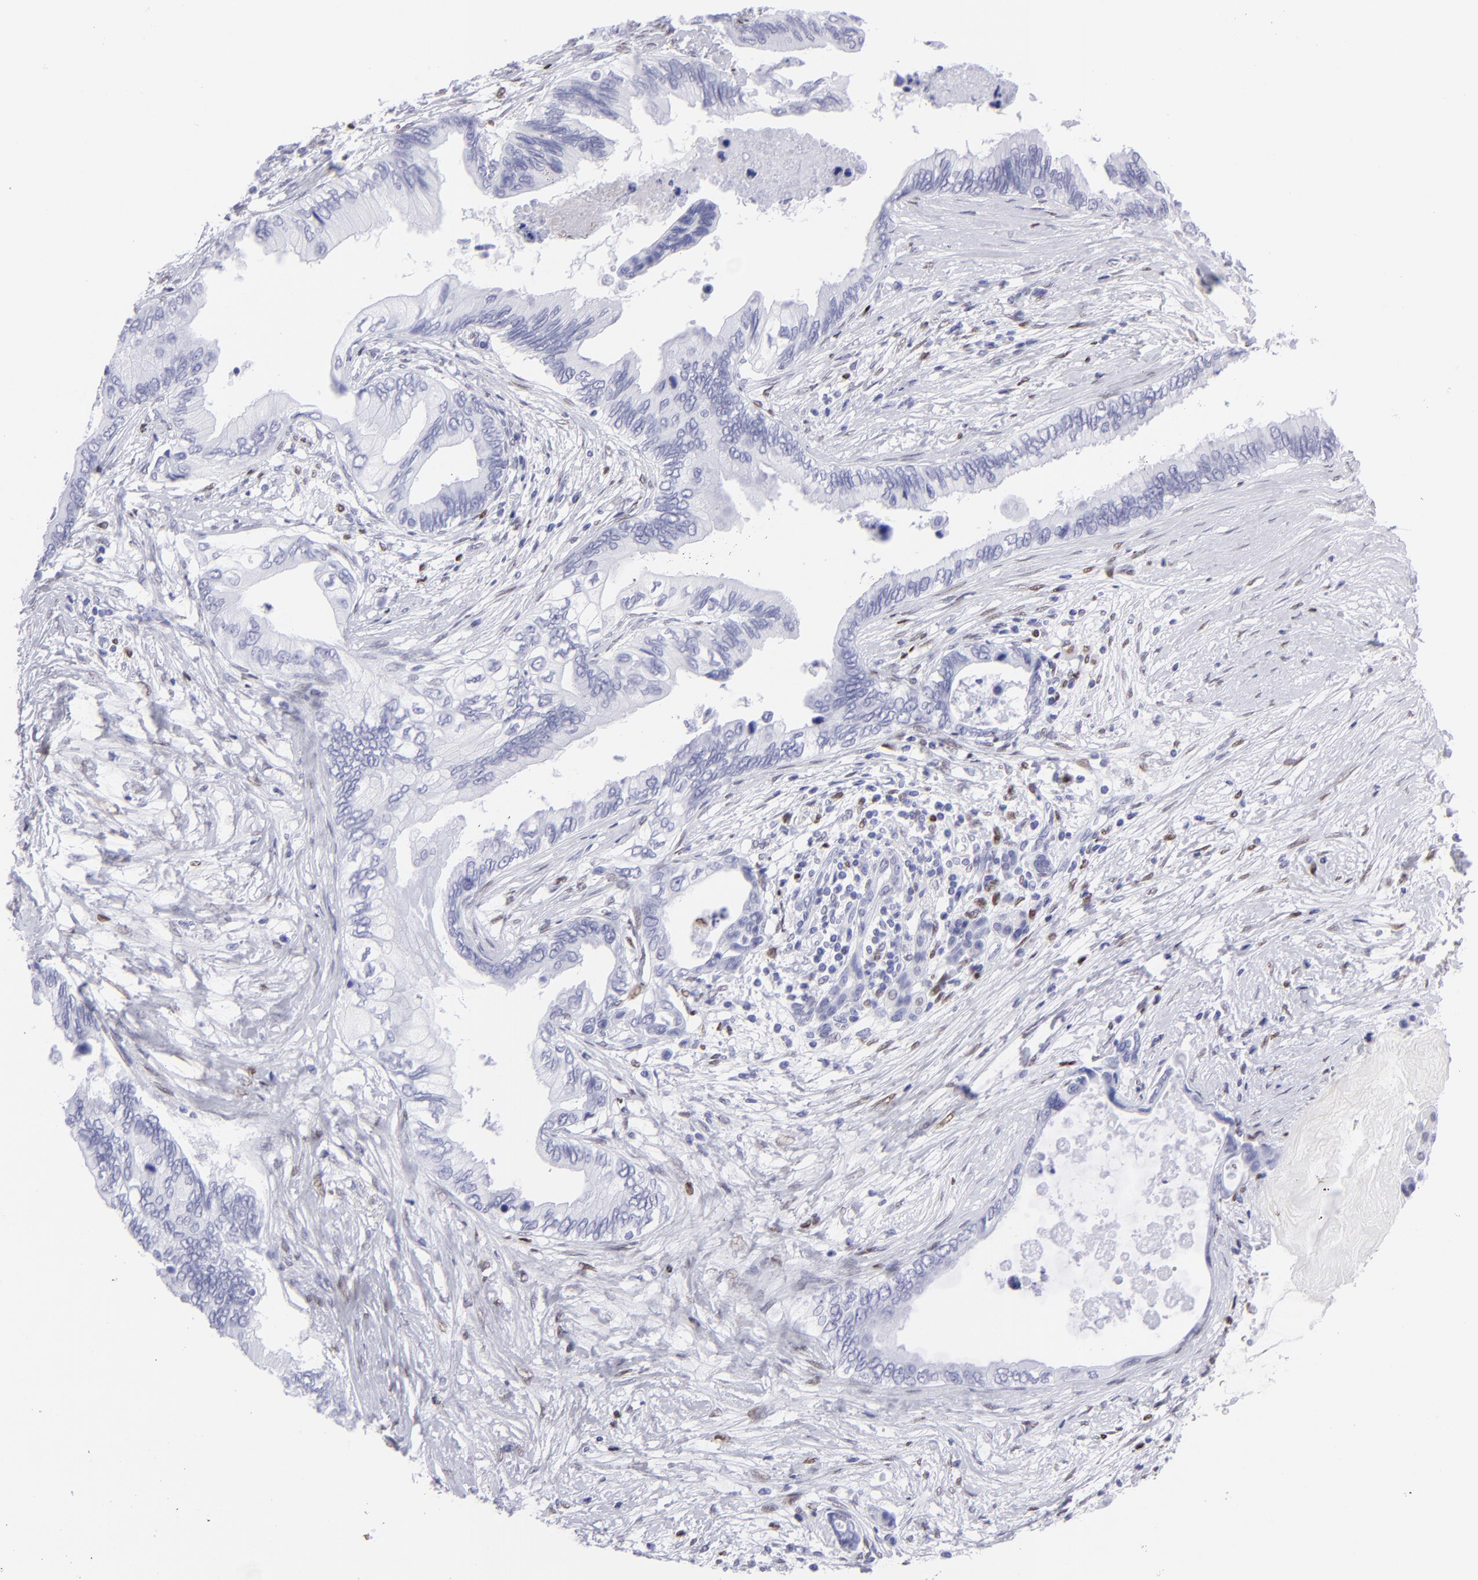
{"staining": {"intensity": "negative", "quantity": "none", "location": "none"}, "tissue": "pancreatic cancer", "cell_type": "Tumor cells", "image_type": "cancer", "snomed": [{"axis": "morphology", "description": "Adenocarcinoma, NOS"}, {"axis": "topography", "description": "Pancreas"}], "caption": "An immunohistochemistry (IHC) micrograph of pancreatic cancer is shown. There is no staining in tumor cells of pancreatic cancer. The staining was performed using DAB (3,3'-diaminobenzidine) to visualize the protein expression in brown, while the nuclei were stained in blue with hematoxylin (Magnification: 20x).", "gene": "MITF", "patient": {"sex": "female", "age": 66}}